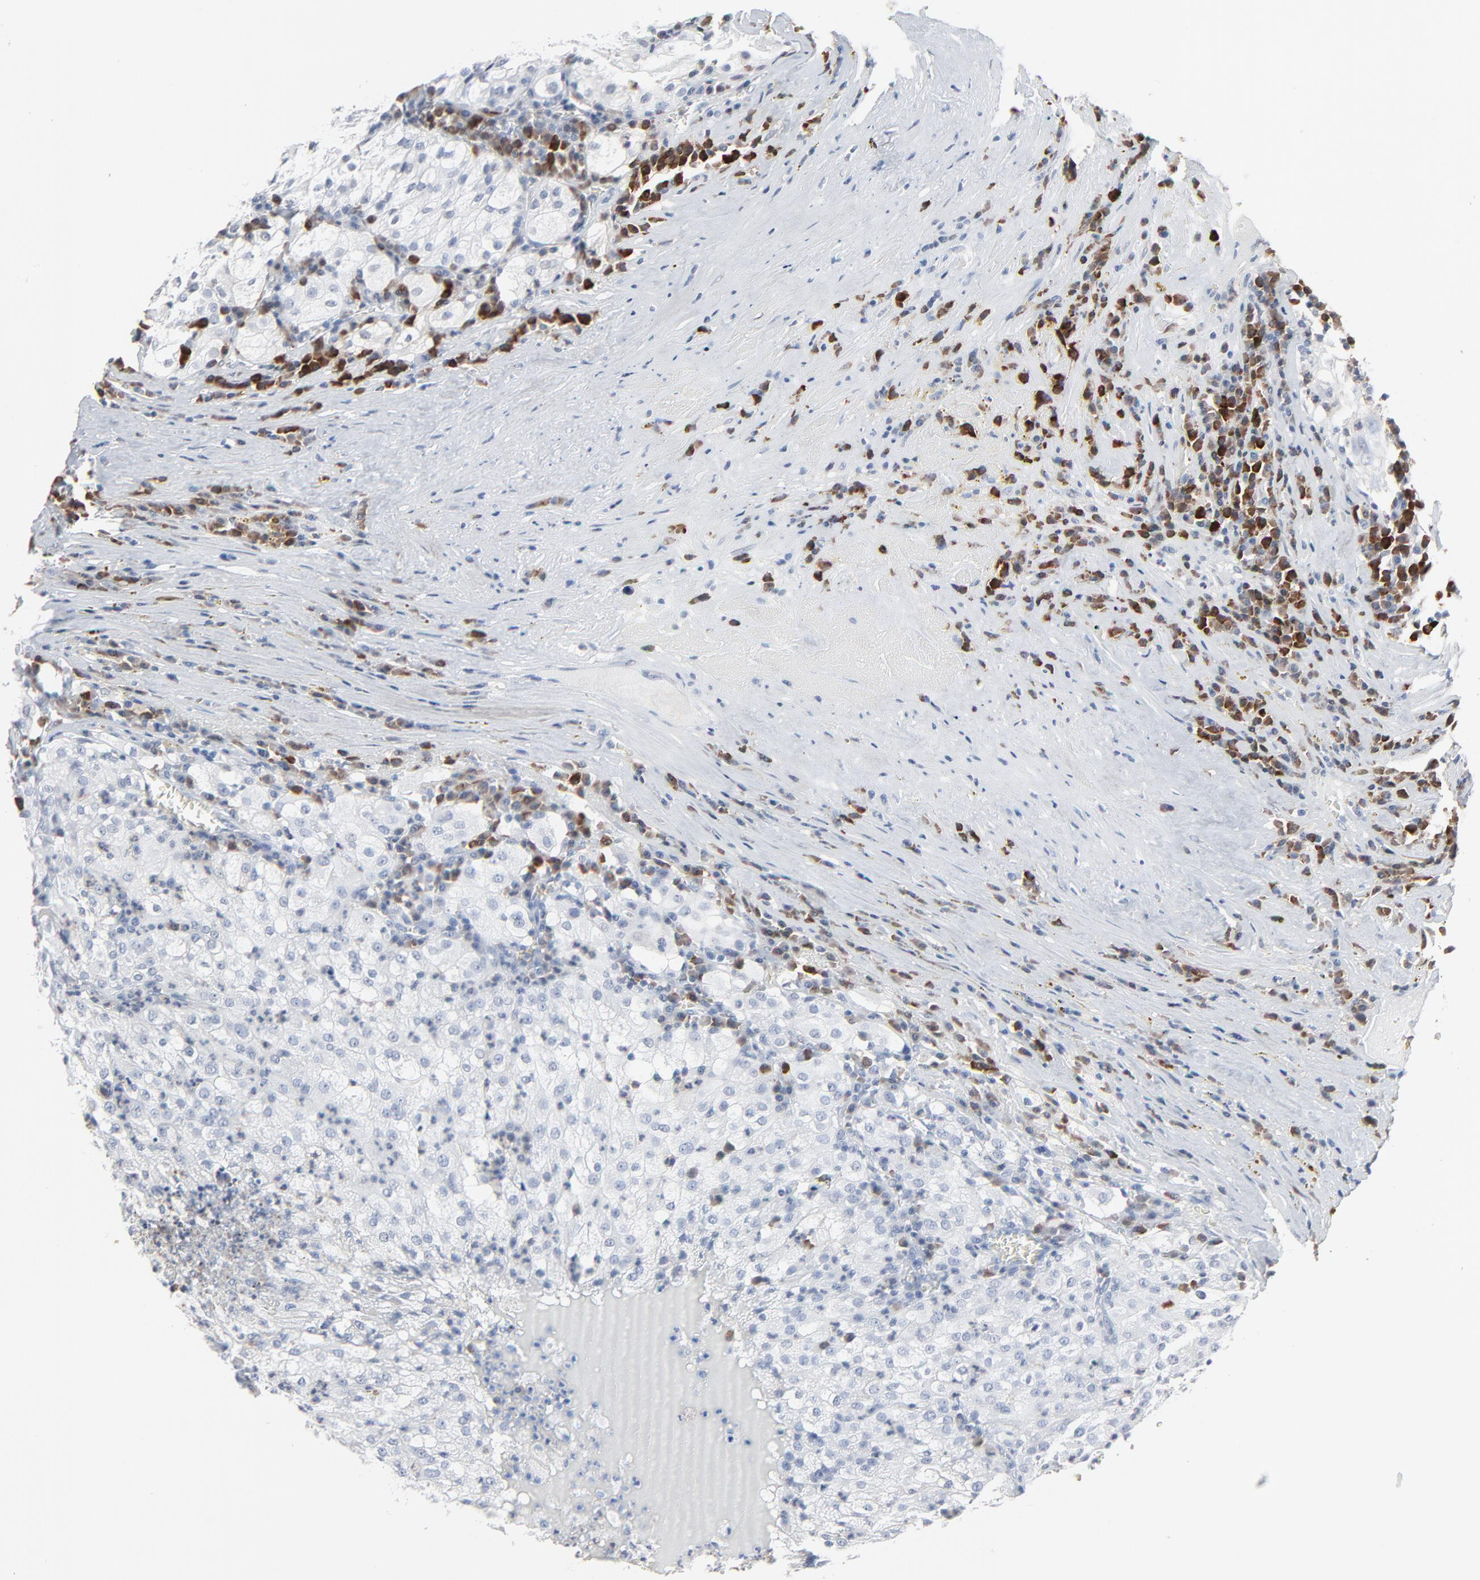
{"staining": {"intensity": "negative", "quantity": "none", "location": "none"}, "tissue": "renal cancer", "cell_type": "Tumor cells", "image_type": "cancer", "snomed": [{"axis": "morphology", "description": "Adenocarcinoma, NOS"}, {"axis": "topography", "description": "Kidney"}], "caption": "An image of human renal cancer (adenocarcinoma) is negative for staining in tumor cells.", "gene": "PHGDH", "patient": {"sex": "male", "age": 59}}